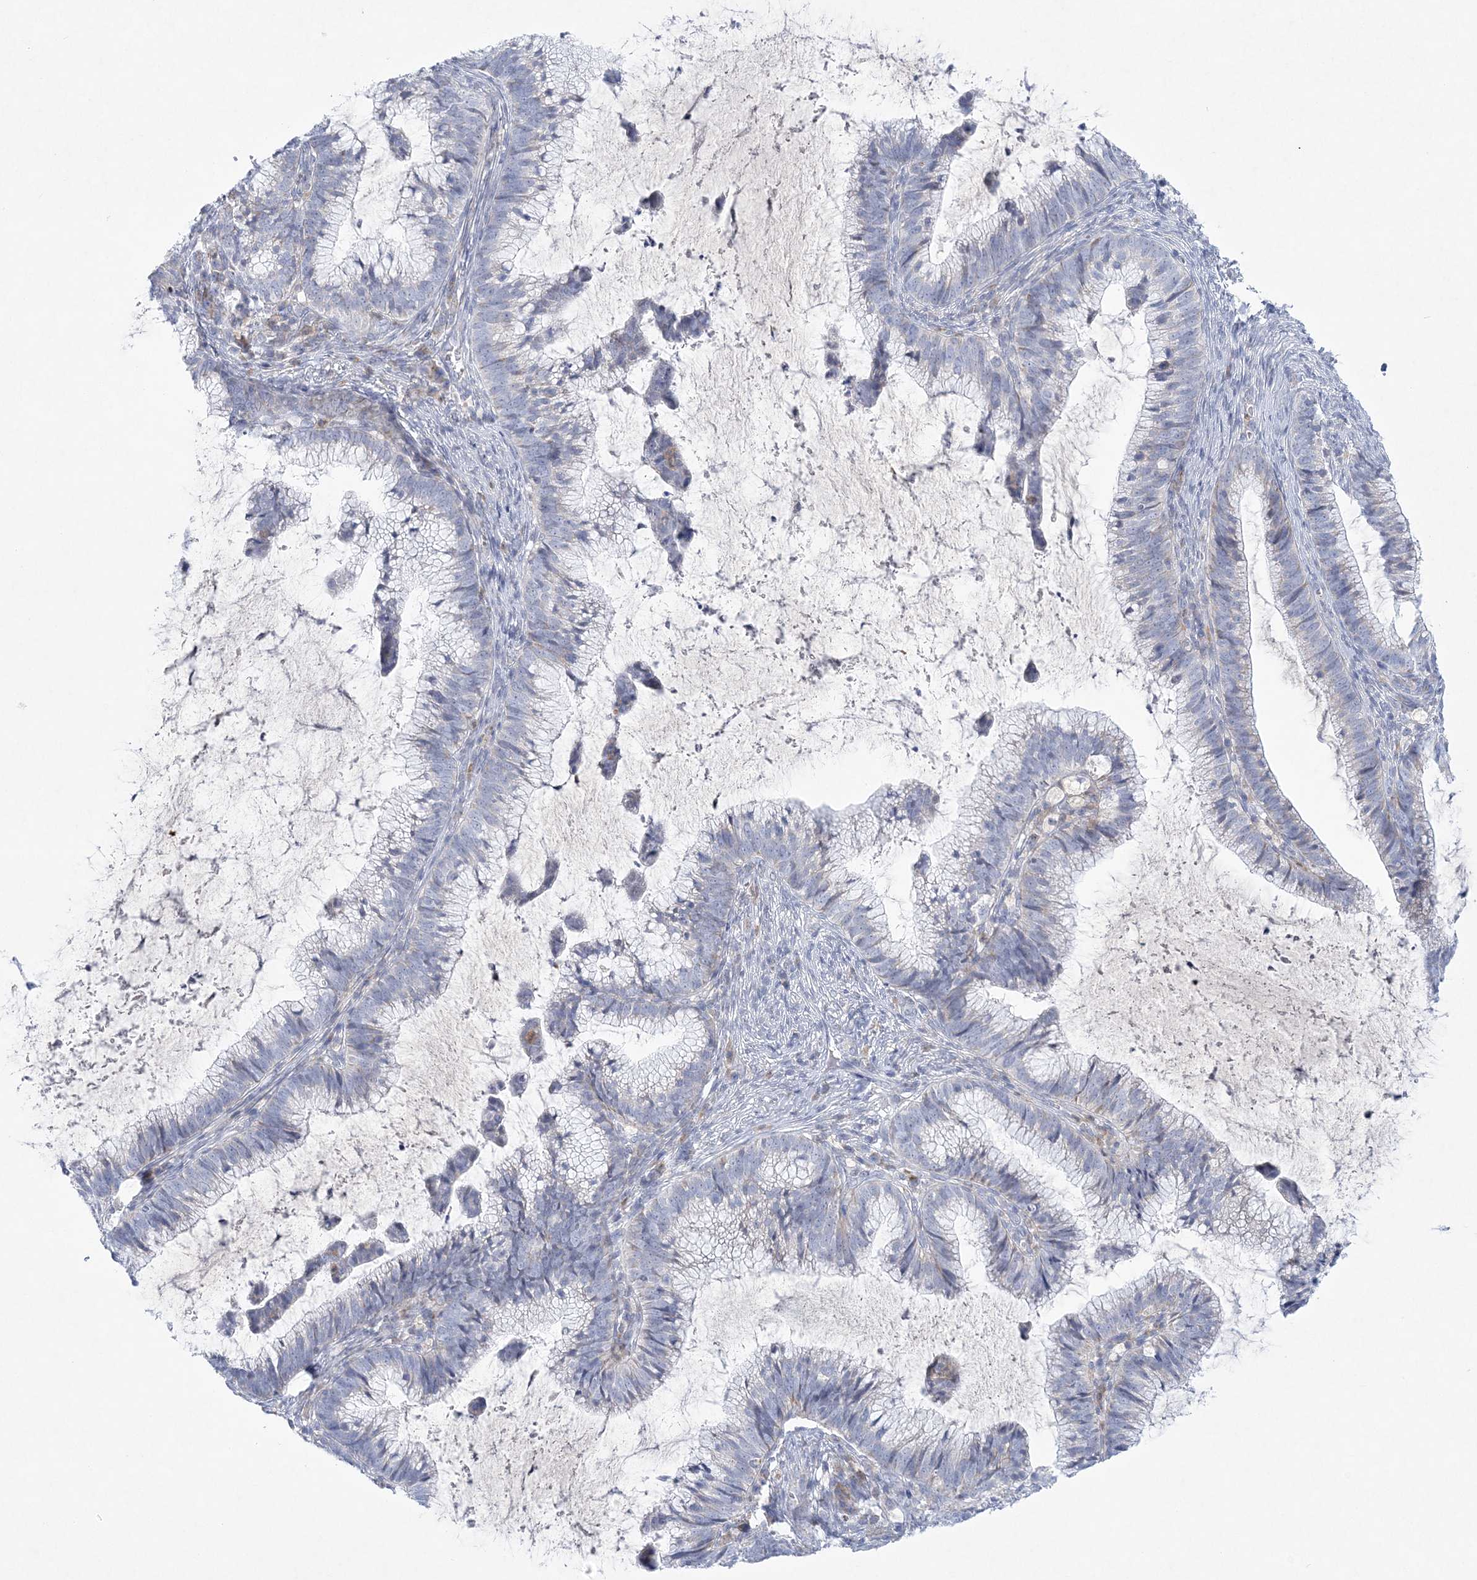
{"staining": {"intensity": "negative", "quantity": "none", "location": "none"}, "tissue": "cervical cancer", "cell_type": "Tumor cells", "image_type": "cancer", "snomed": [{"axis": "morphology", "description": "Adenocarcinoma, NOS"}, {"axis": "topography", "description": "Cervix"}], "caption": "Tumor cells show no significant expression in cervical cancer.", "gene": "NIPAL1", "patient": {"sex": "female", "age": 36}}